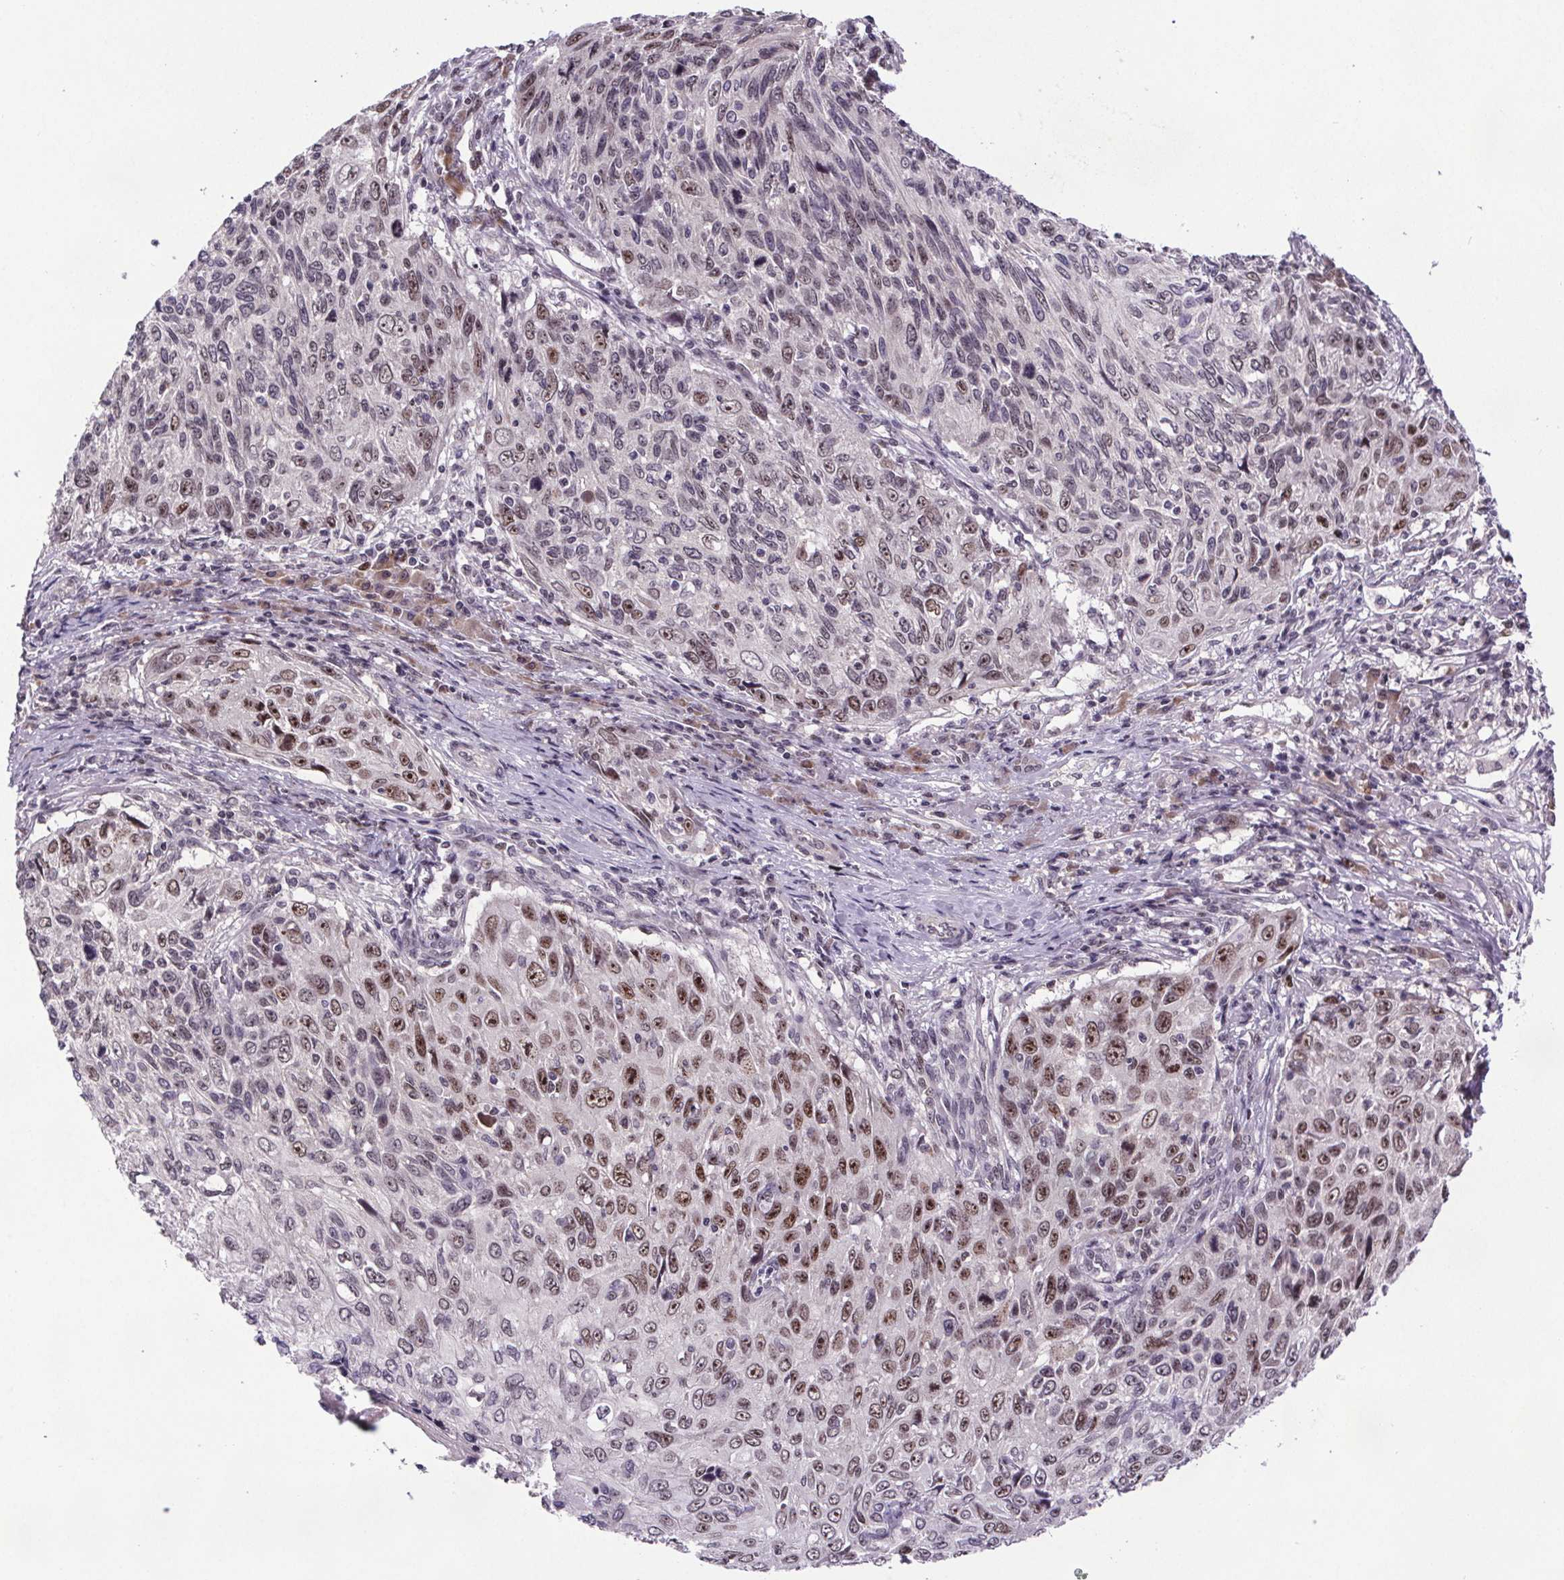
{"staining": {"intensity": "moderate", "quantity": "25%-75%", "location": "nuclear"}, "tissue": "skin cancer", "cell_type": "Tumor cells", "image_type": "cancer", "snomed": [{"axis": "morphology", "description": "Squamous cell carcinoma, NOS"}, {"axis": "topography", "description": "Skin"}], "caption": "Immunohistochemical staining of squamous cell carcinoma (skin) exhibits medium levels of moderate nuclear protein expression in about 25%-75% of tumor cells.", "gene": "ATMIN", "patient": {"sex": "male", "age": 92}}